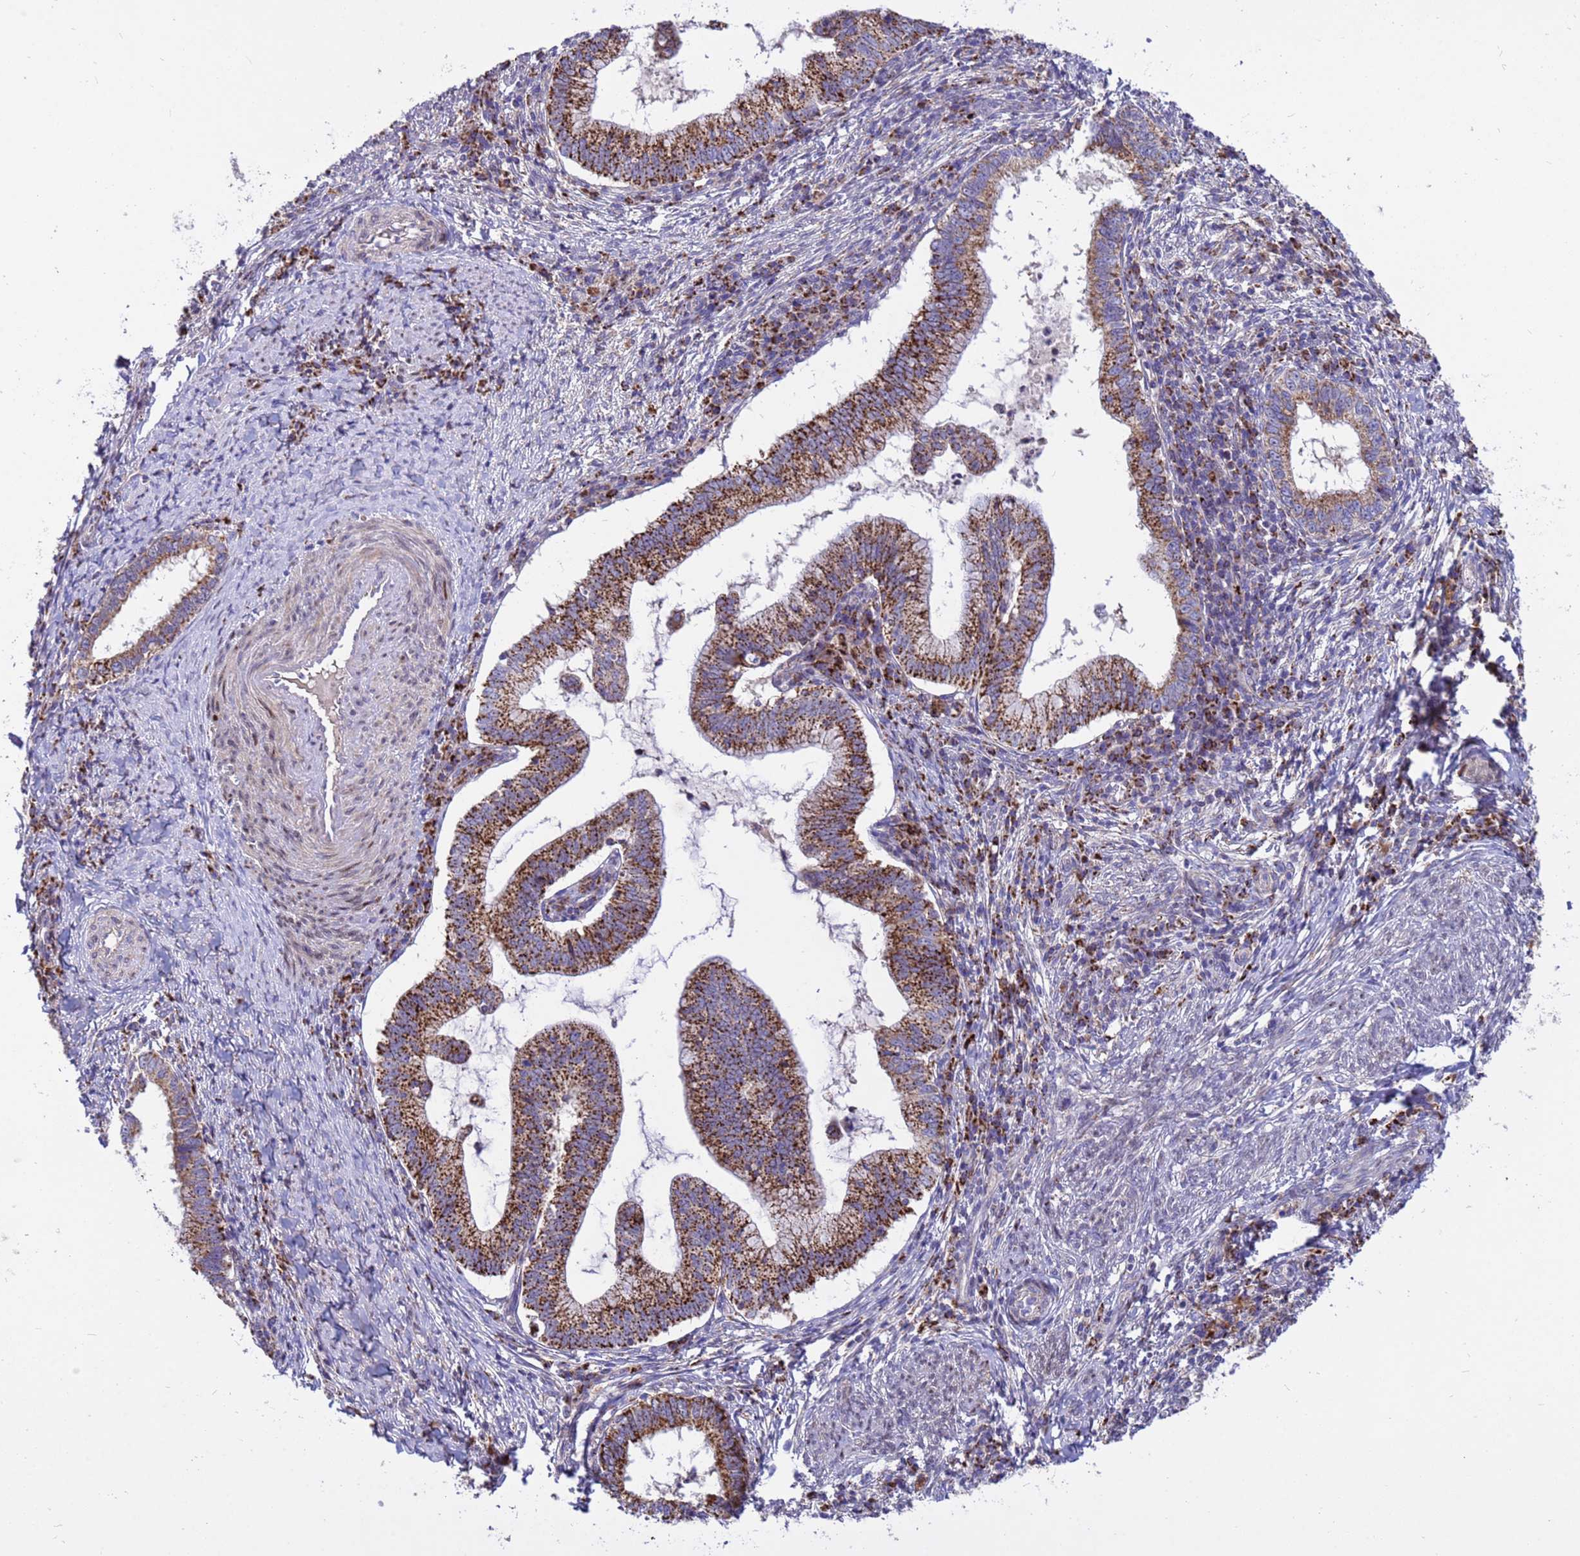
{"staining": {"intensity": "strong", "quantity": ">75%", "location": "cytoplasmic/membranous"}, "tissue": "cervical cancer", "cell_type": "Tumor cells", "image_type": "cancer", "snomed": [{"axis": "morphology", "description": "Adenocarcinoma, NOS"}, {"axis": "topography", "description": "Cervix"}], "caption": "Immunohistochemical staining of cervical cancer exhibits high levels of strong cytoplasmic/membranous expression in about >75% of tumor cells. The staining is performed using DAB brown chromogen to label protein expression. The nuclei are counter-stained blue using hematoxylin.", "gene": "TUBGCP3", "patient": {"sex": "female", "age": 36}}